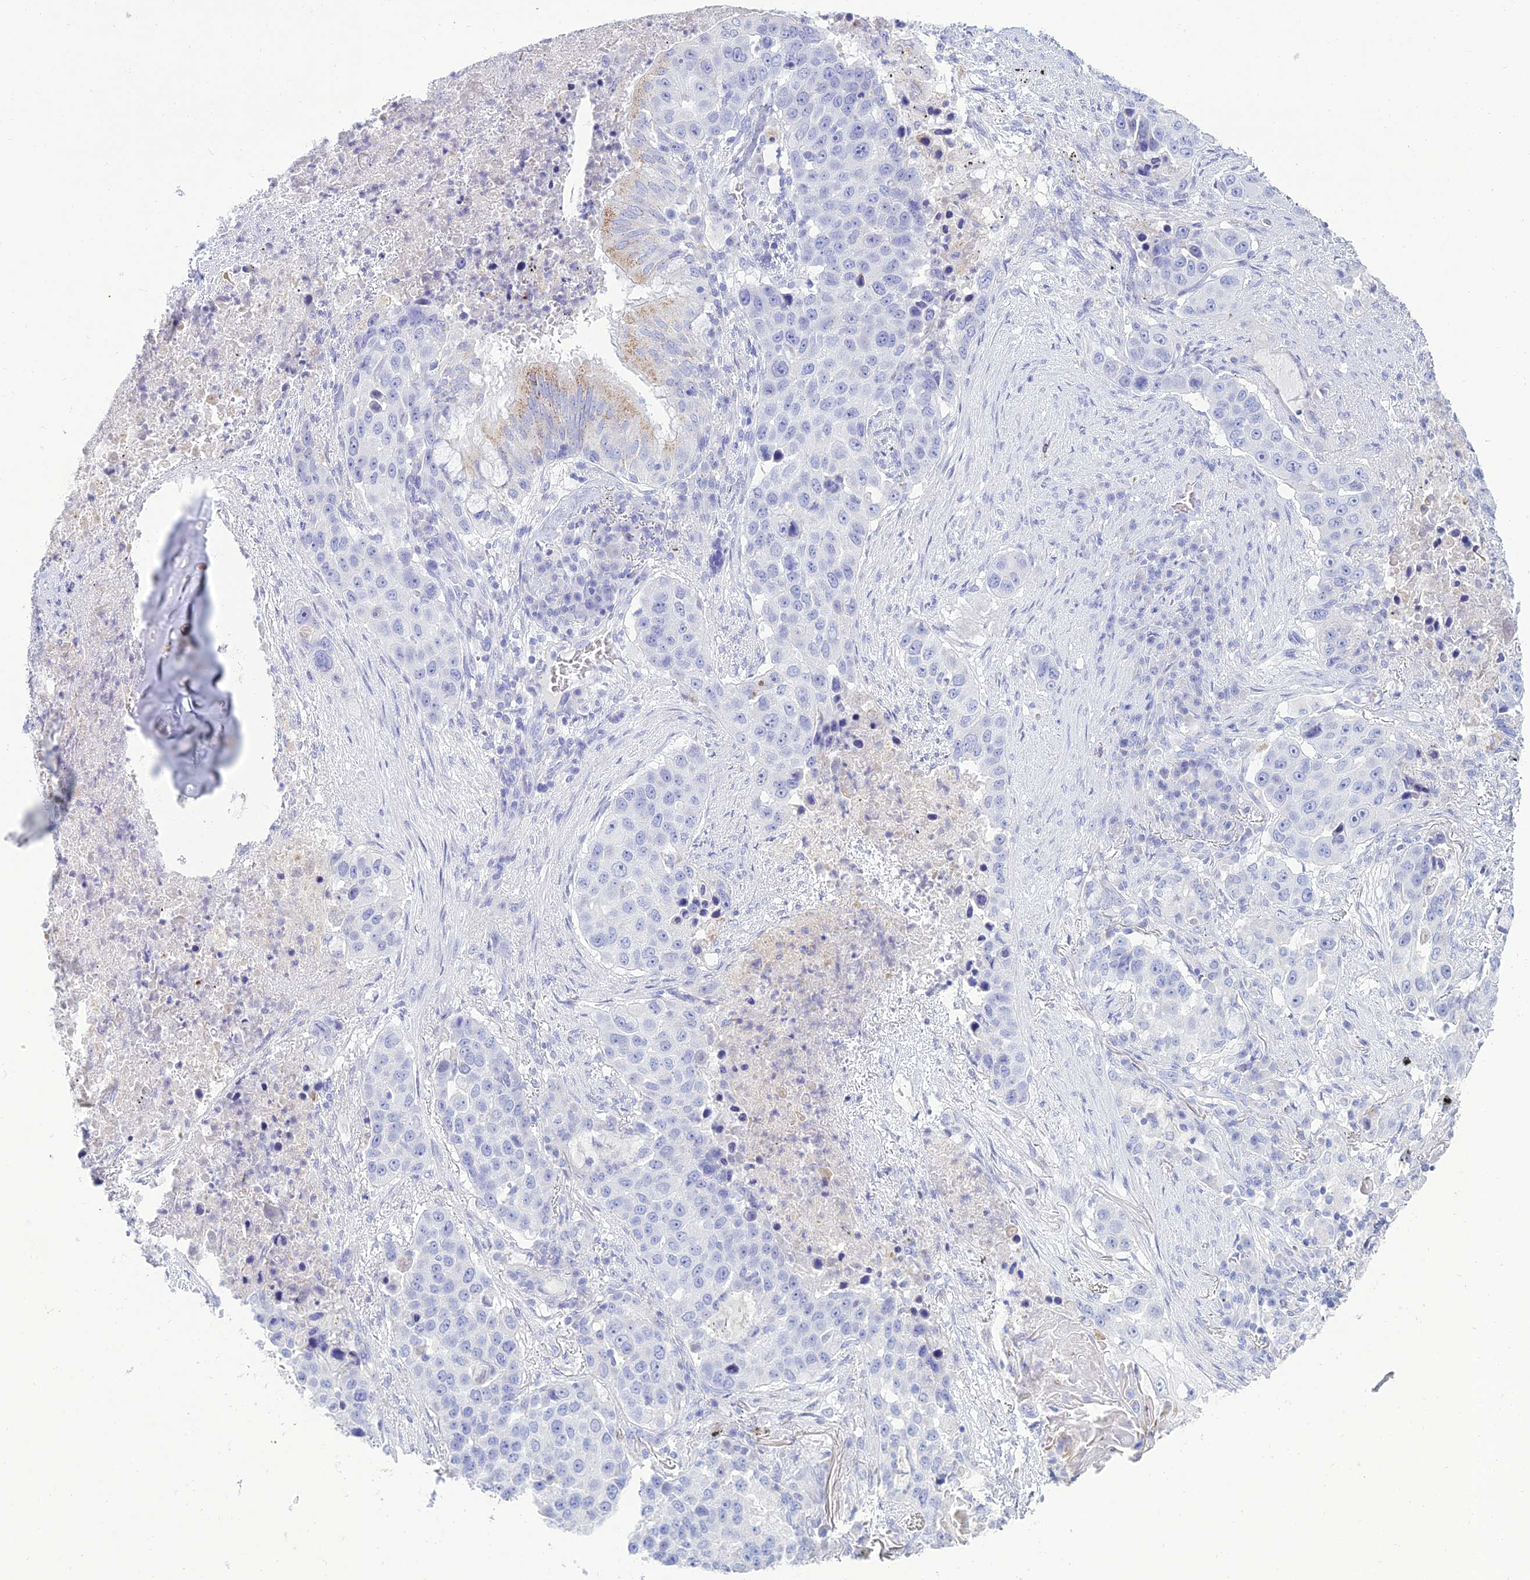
{"staining": {"intensity": "negative", "quantity": "none", "location": "none"}, "tissue": "lung cancer", "cell_type": "Tumor cells", "image_type": "cancer", "snomed": [{"axis": "morphology", "description": "Squamous cell carcinoma, NOS"}, {"axis": "topography", "description": "Lung"}], "caption": "Squamous cell carcinoma (lung) was stained to show a protein in brown. There is no significant staining in tumor cells.", "gene": "MAL2", "patient": {"sex": "female", "age": 63}}